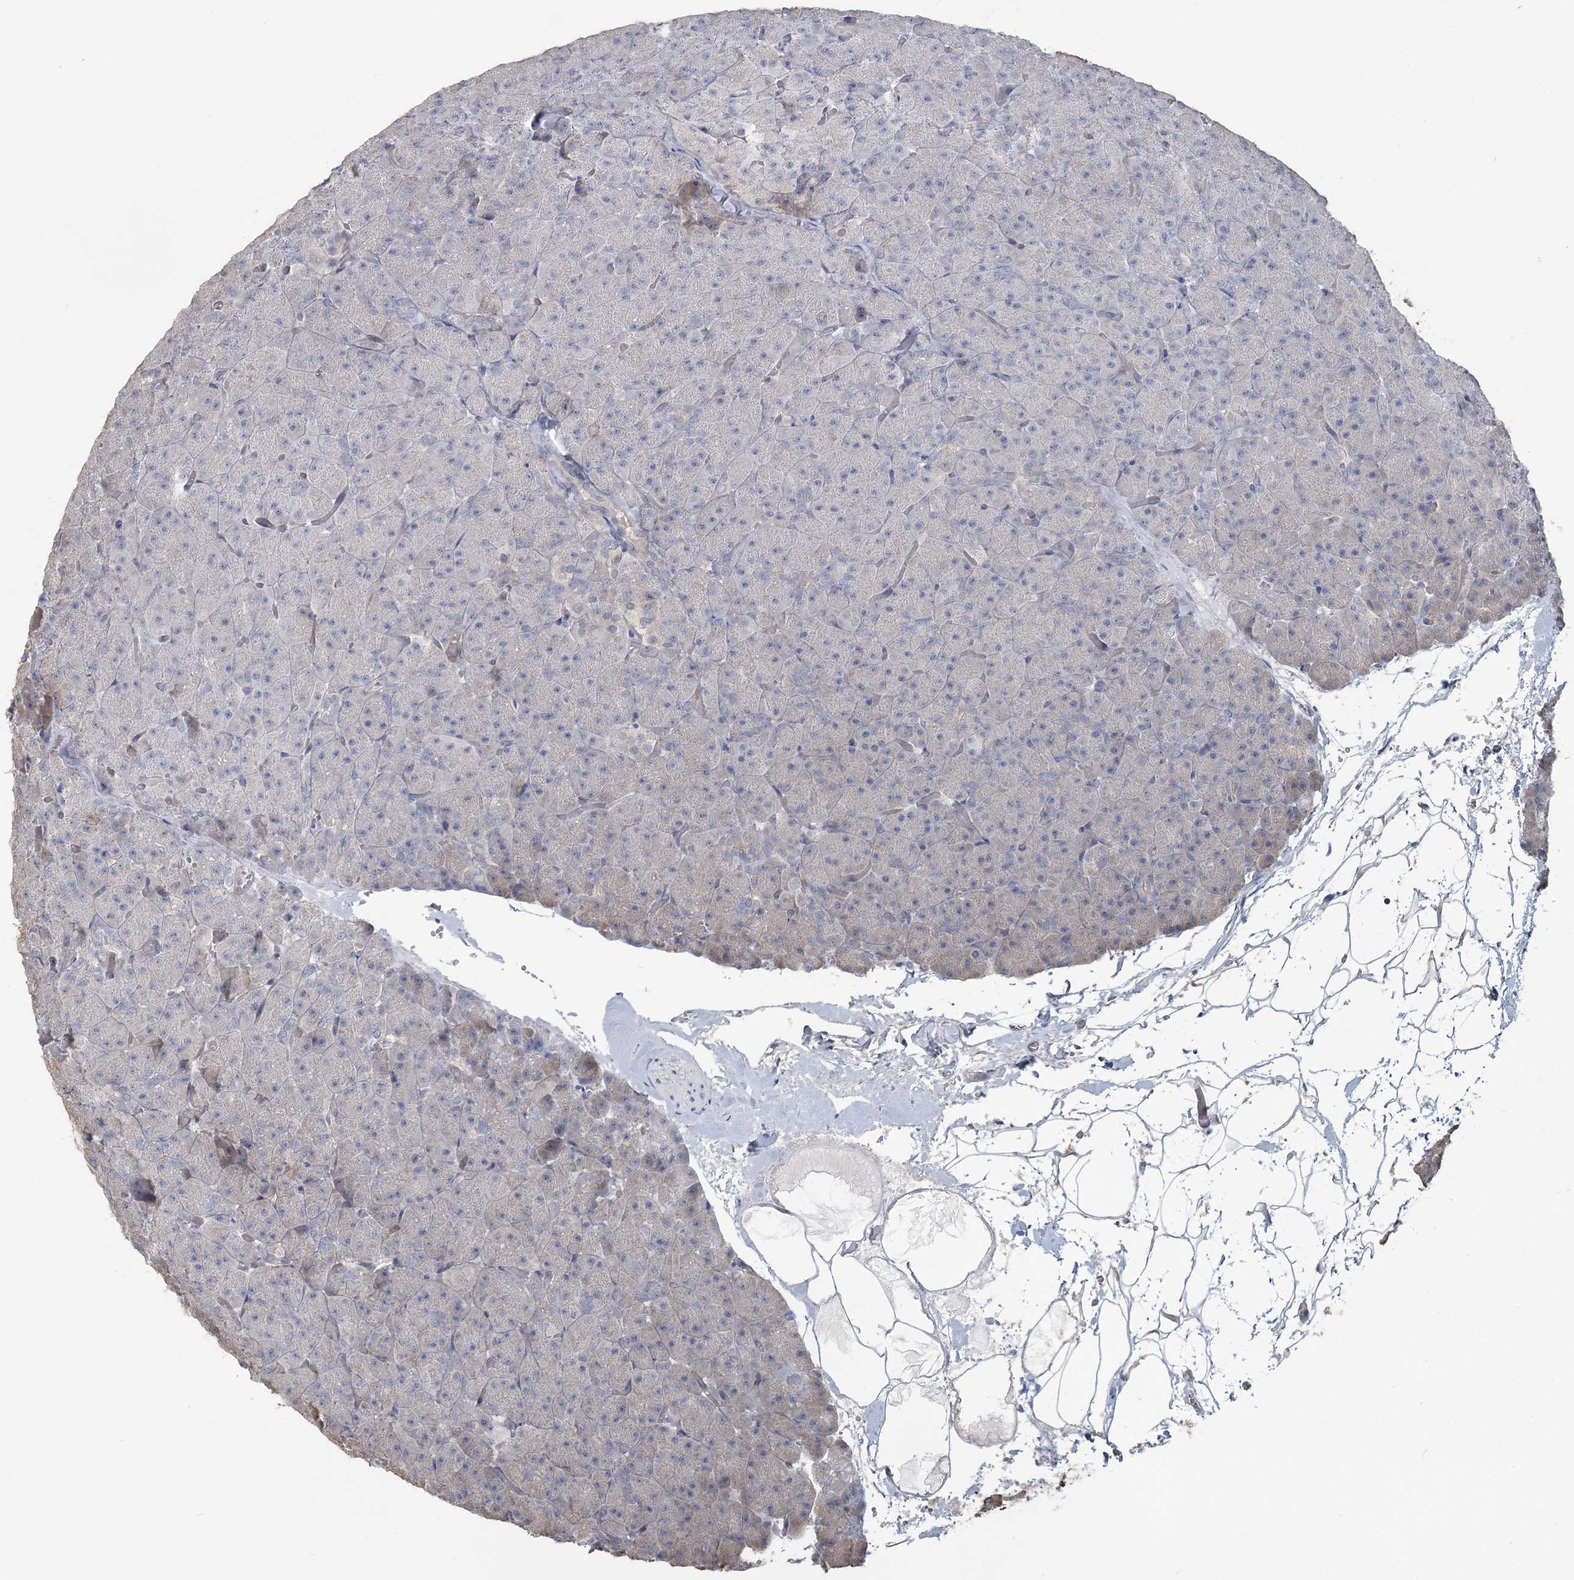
{"staining": {"intensity": "negative", "quantity": "none", "location": "none"}, "tissue": "pancreas", "cell_type": "Exocrine glandular cells", "image_type": "normal", "snomed": [{"axis": "morphology", "description": "Normal tissue, NOS"}, {"axis": "topography", "description": "Pancreas"}], "caption": "High power microscopy image of an immunohistochemistry image of normal pancreas, revealing no significant expression in exocrine glandular cells.", "gene": "CMBL", "patient": {"sex": "male", "age": 36}}